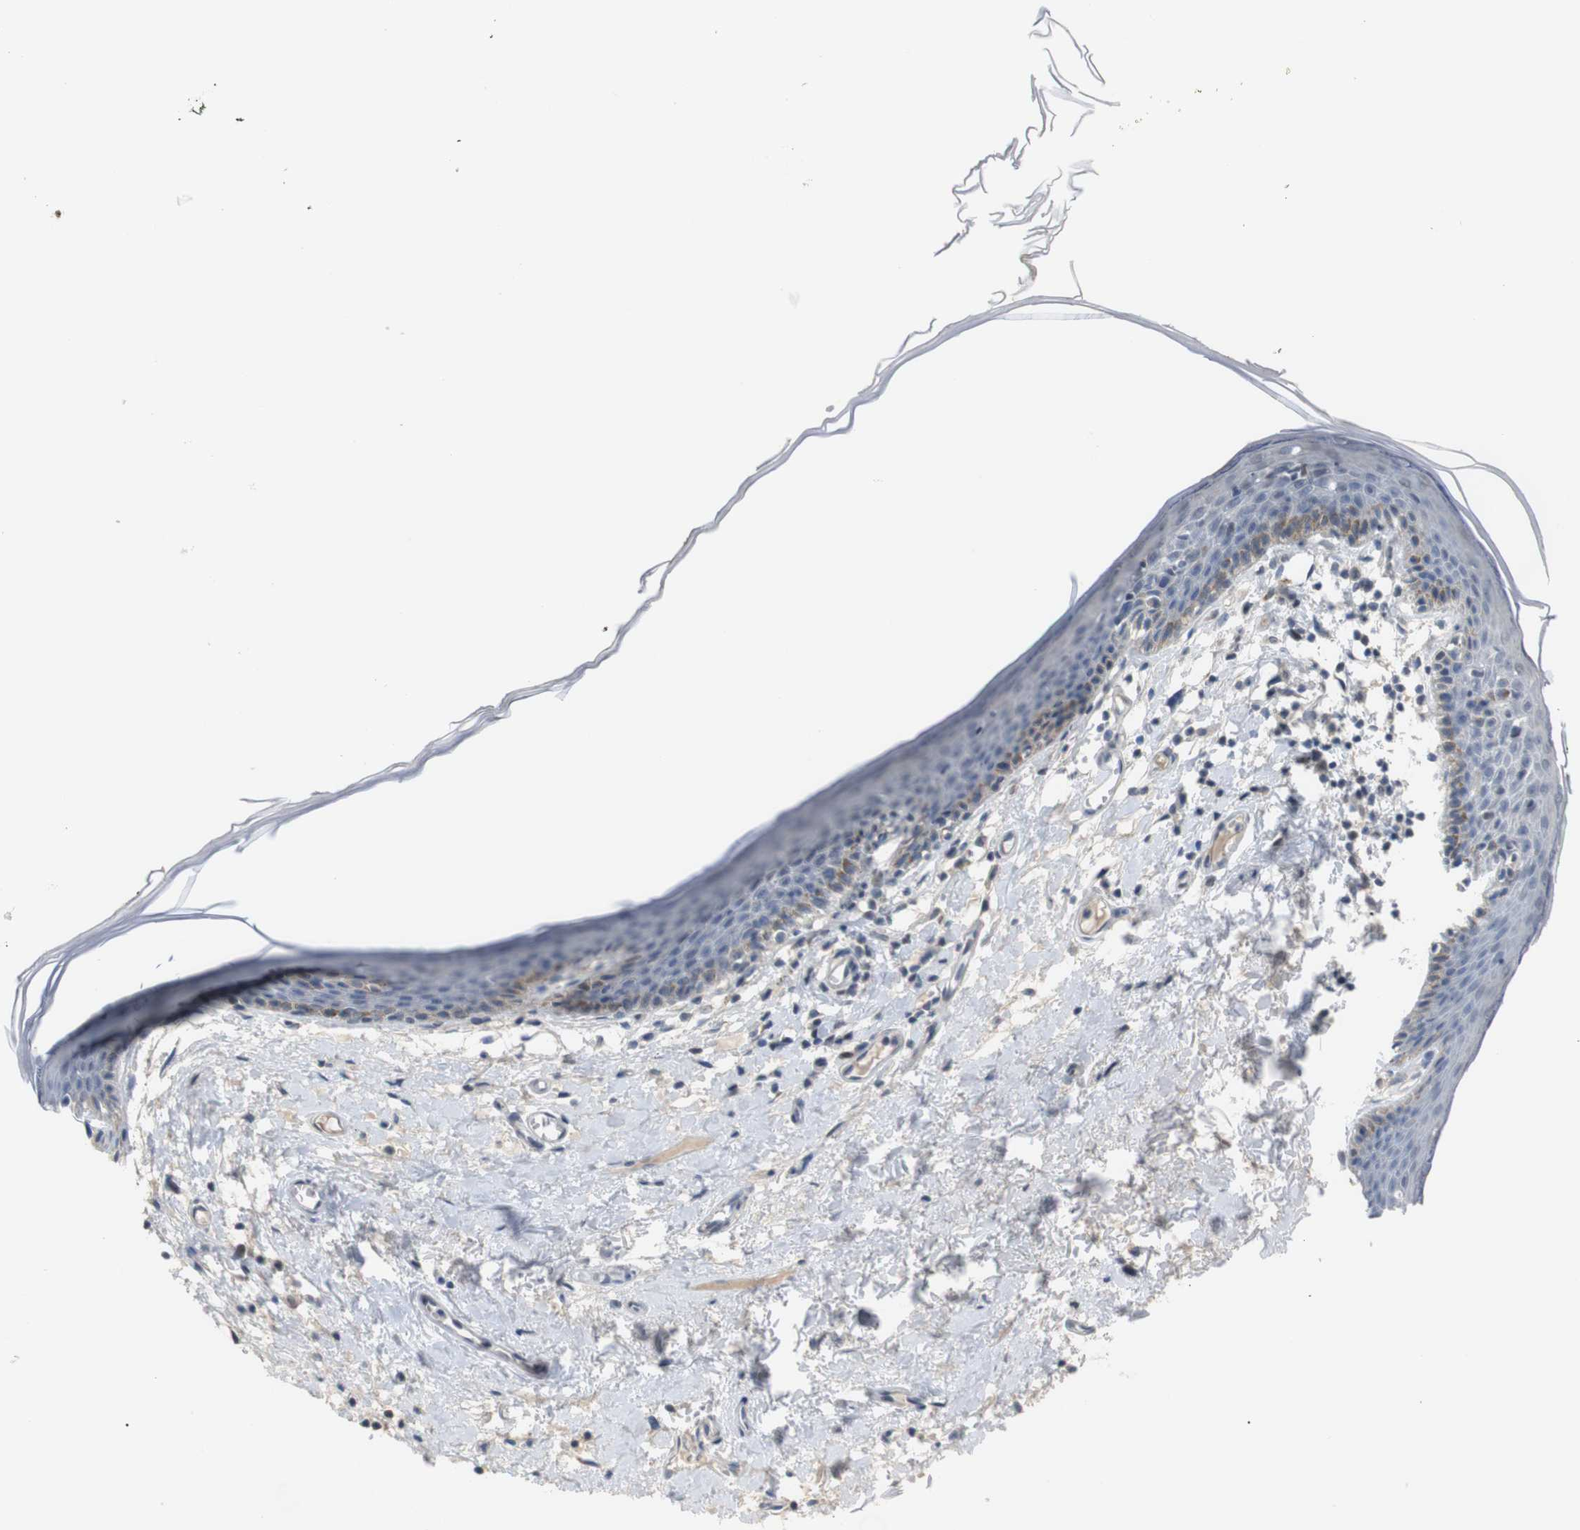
{"staining": {"intensity": "weak", "quantity": "<25%", "location": "cytoplasmic/membranous"}, "tissue": "skin", "cell_type": "Epidermal cells", "image_type": "normal", "snomed": [{"axis": "morphology", "description": "Normal tissue, NOS"}, {"axis": "topography", "description": "Vulva"}], "caption": "A photomicrograph of human skin is negative for staining in epidermal cells. (IHC, brightfield microscopy, high magnification).", "gene": "CHRM5", "patient": {"sex": "female", "age": 54}}